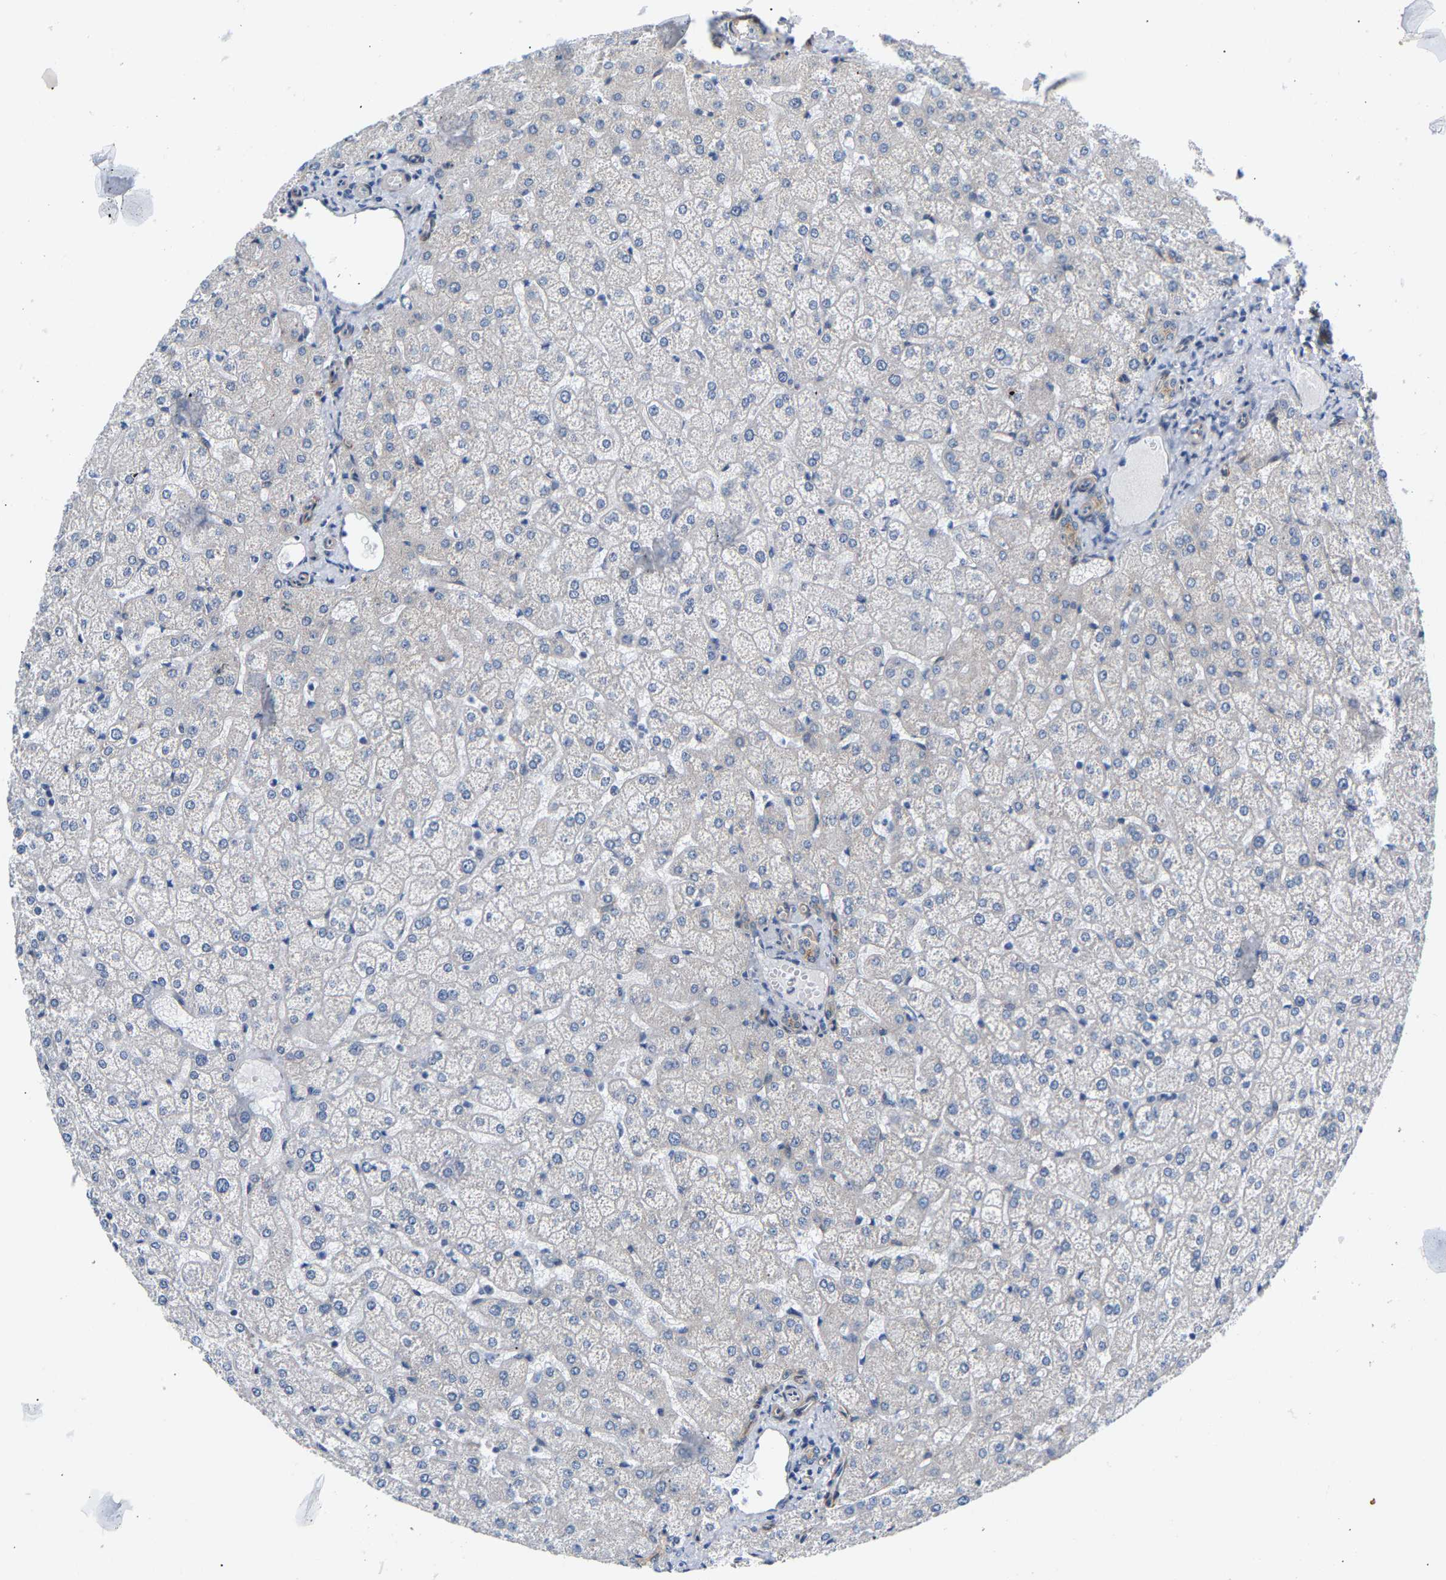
{"staining": {"intensity": "weak", "quantity": "<25%", "location": "cytoplasmic/membranous"}, "tissue": "liver", "cell_type": "Cholangiocytes", "image_type": "normal", "snomed": [{"axis": "morphology", "description": "Normal tissue, NOS"}, {"axis": "topography", "description": "Liver"}], "caption": "Protein analysis of unremarkable liver displays no significant expression in cholangiocytes.", "gene": "PAWR", "patient": {"sex": "female", "age": 32}}